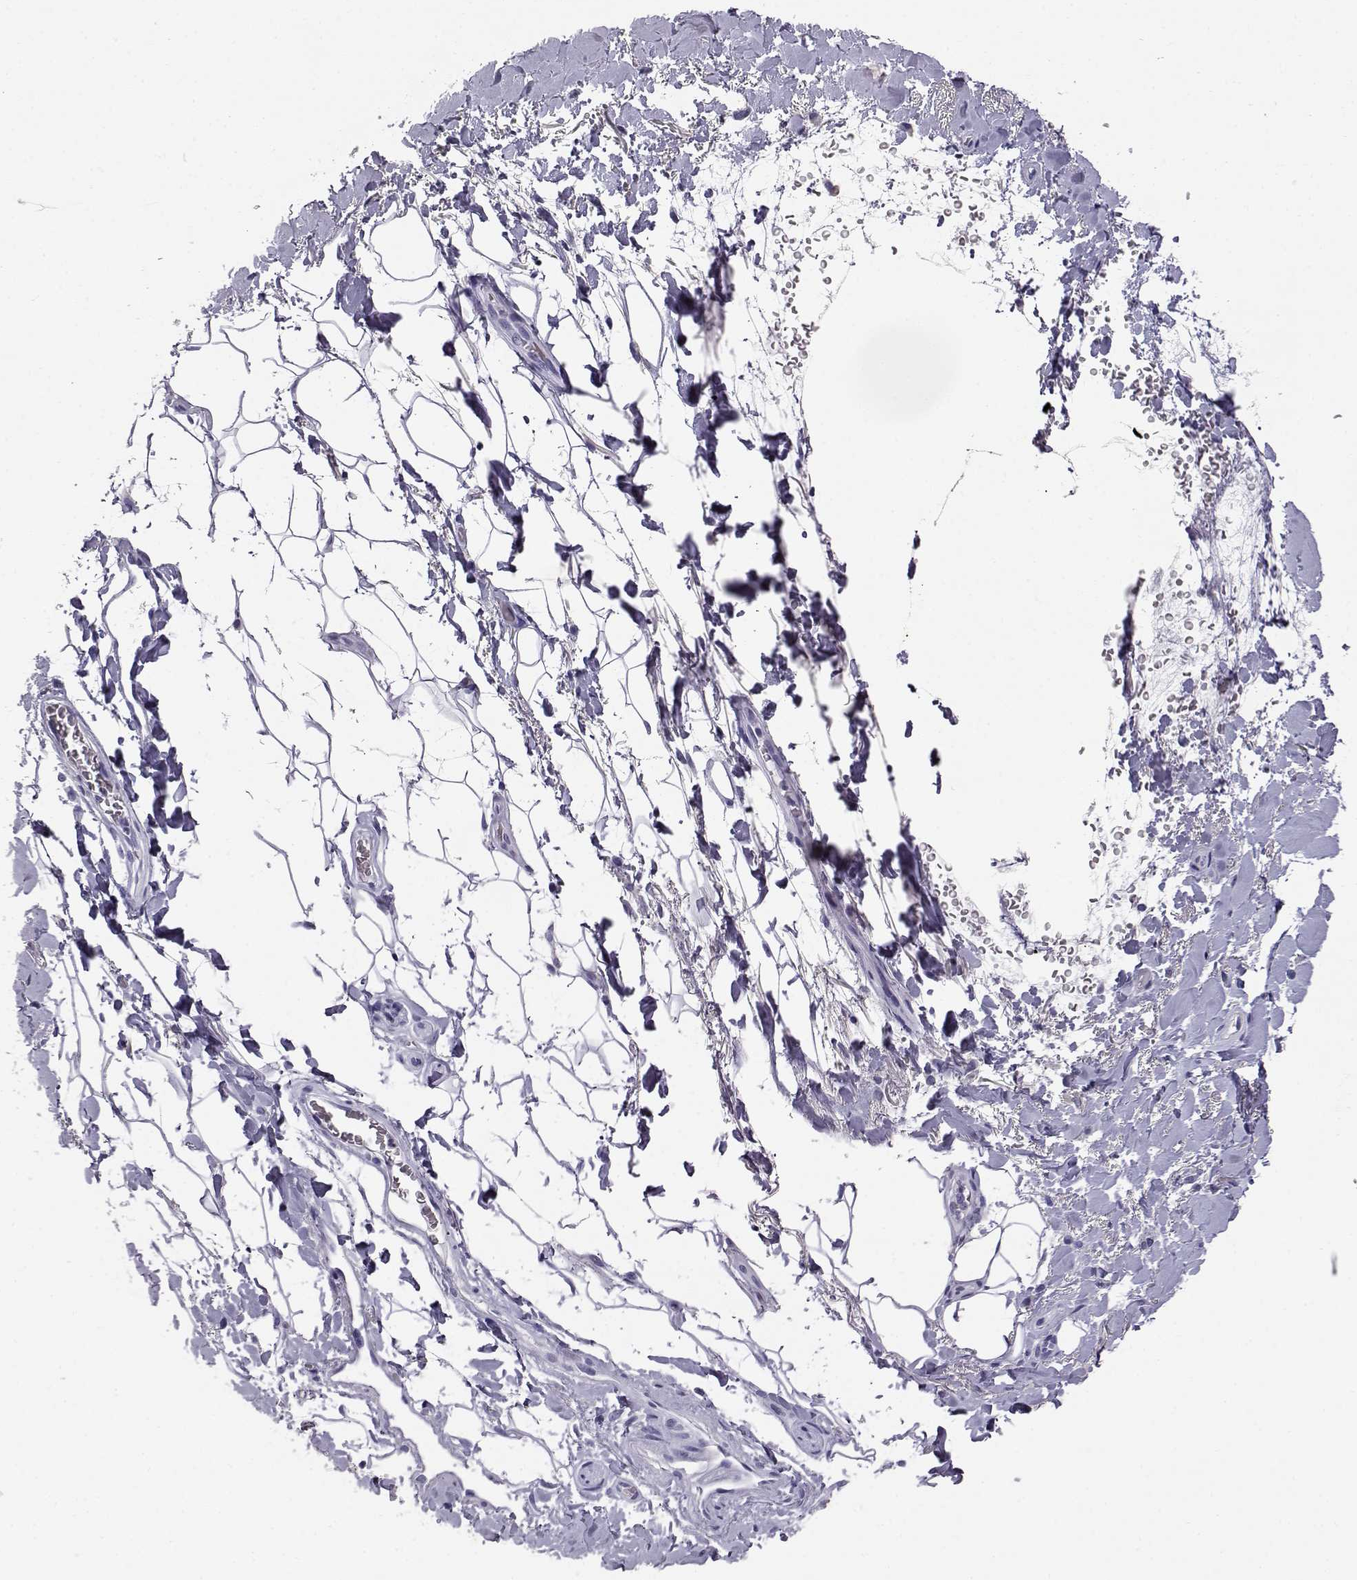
{"staining": {"intensity": "negative", "quantity": "none", "location": "none"}, "tissue": "adipose tissue", "cell_type": "Adipocytes", "image_type": "normal", "snomed": [{"axis": "morphology", "description": "Normal tissue, NOS"}, {"axis": "topography", "description": "Anal"}, {"axis": "topography", "description": "Peripheral nerve tissue"}], "caption": "Protein analysis of normal adipose tissue exhibits no significant expression in adipocytes.", "gene": "AKR1B1", "patient": {"sex": "male", "age": 53}}